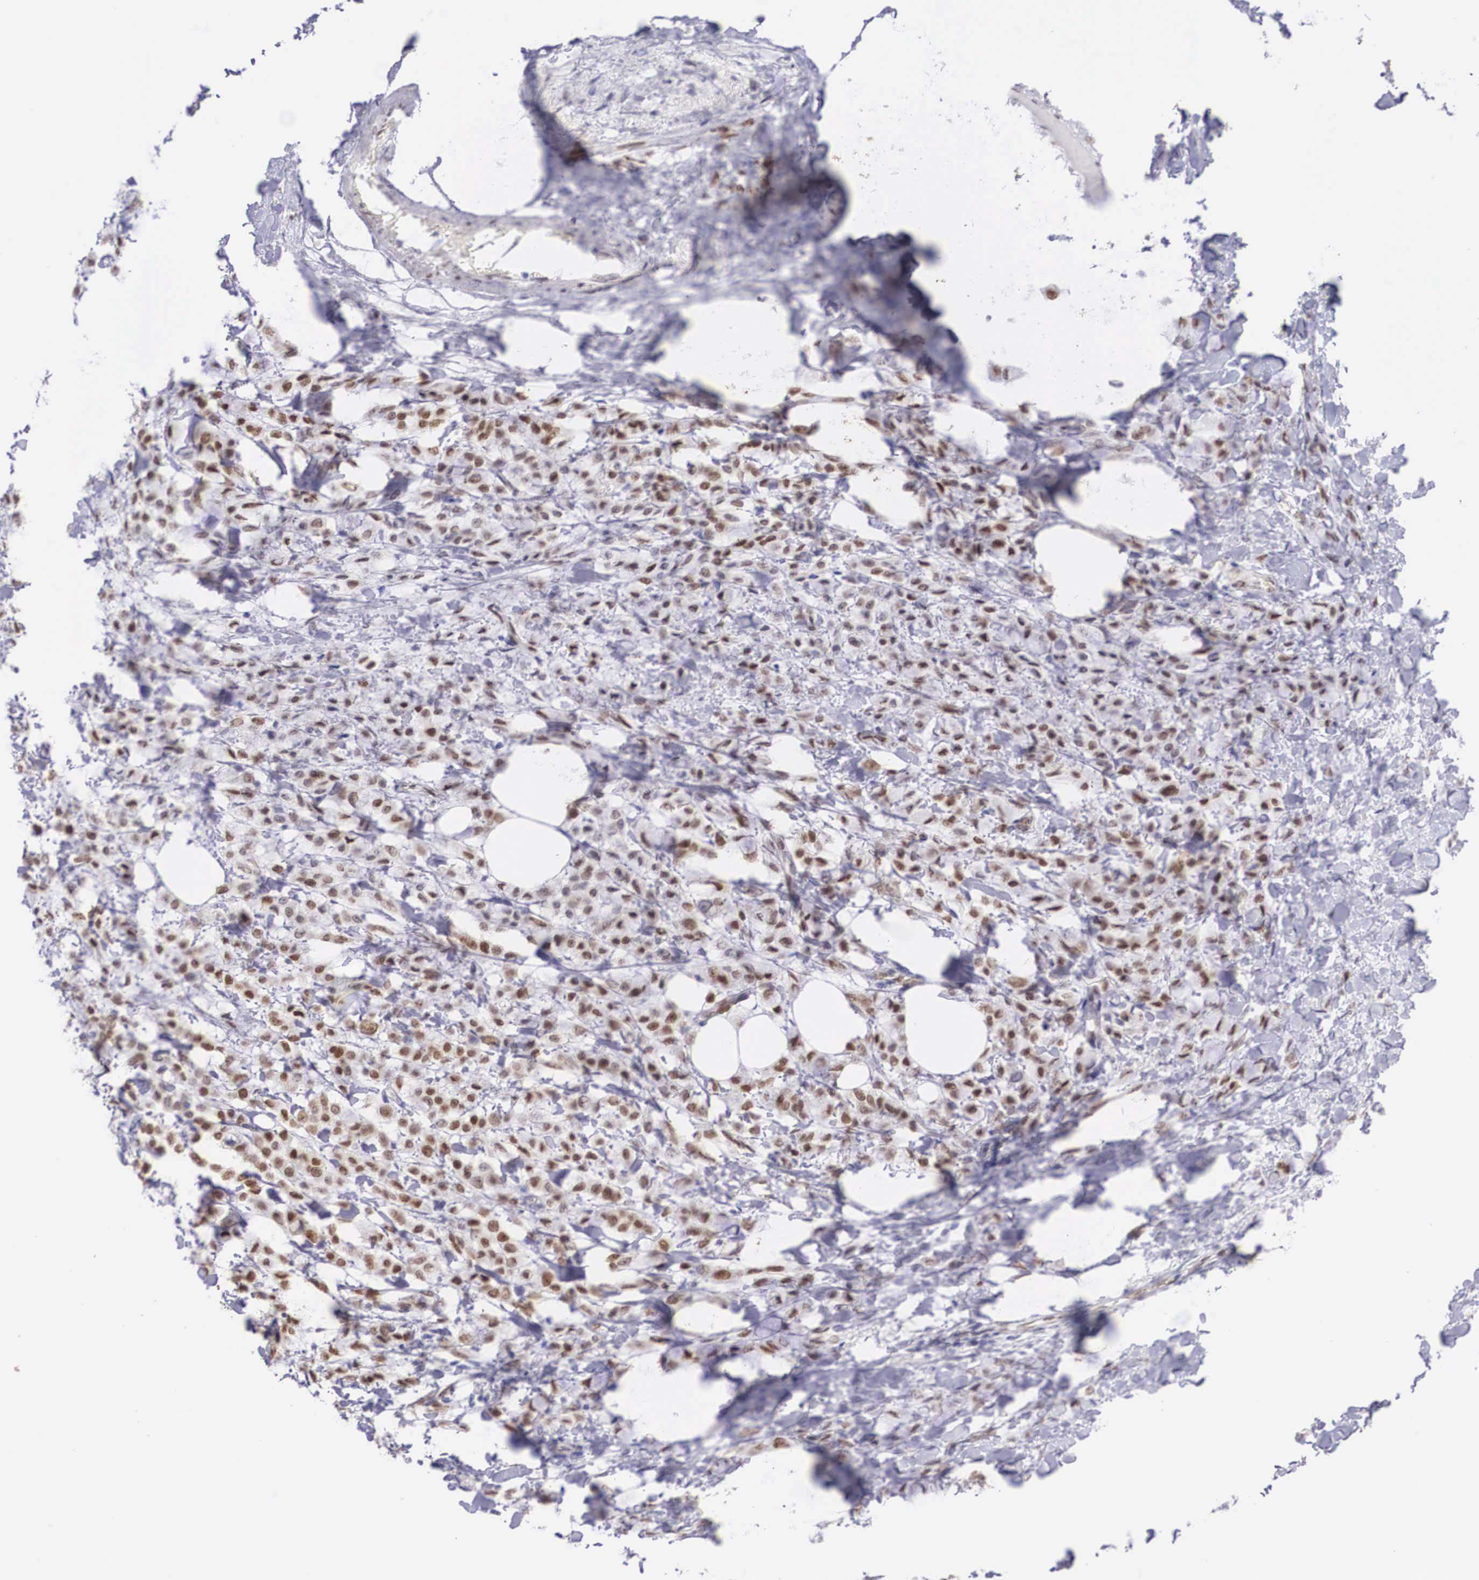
{"staining": {"intensity": "moderate", "quantity": "25%-75%", "location": "nuclear"}, "tissue": "breast cancer", "cell_type": "Tumor cells", "image_type": "cancer", "snomed": [{"axis": "morphology", "description": "Lobular carcinoma"}, {"axis": "topography", "description": "Breast"}], "caption": "Human lobular carcinoma (breast) stained with a protein marker exhibits moderate staining in tumor cells.", "gene": "HMGN5", "patient": {"sex": "female", "age": 85}}